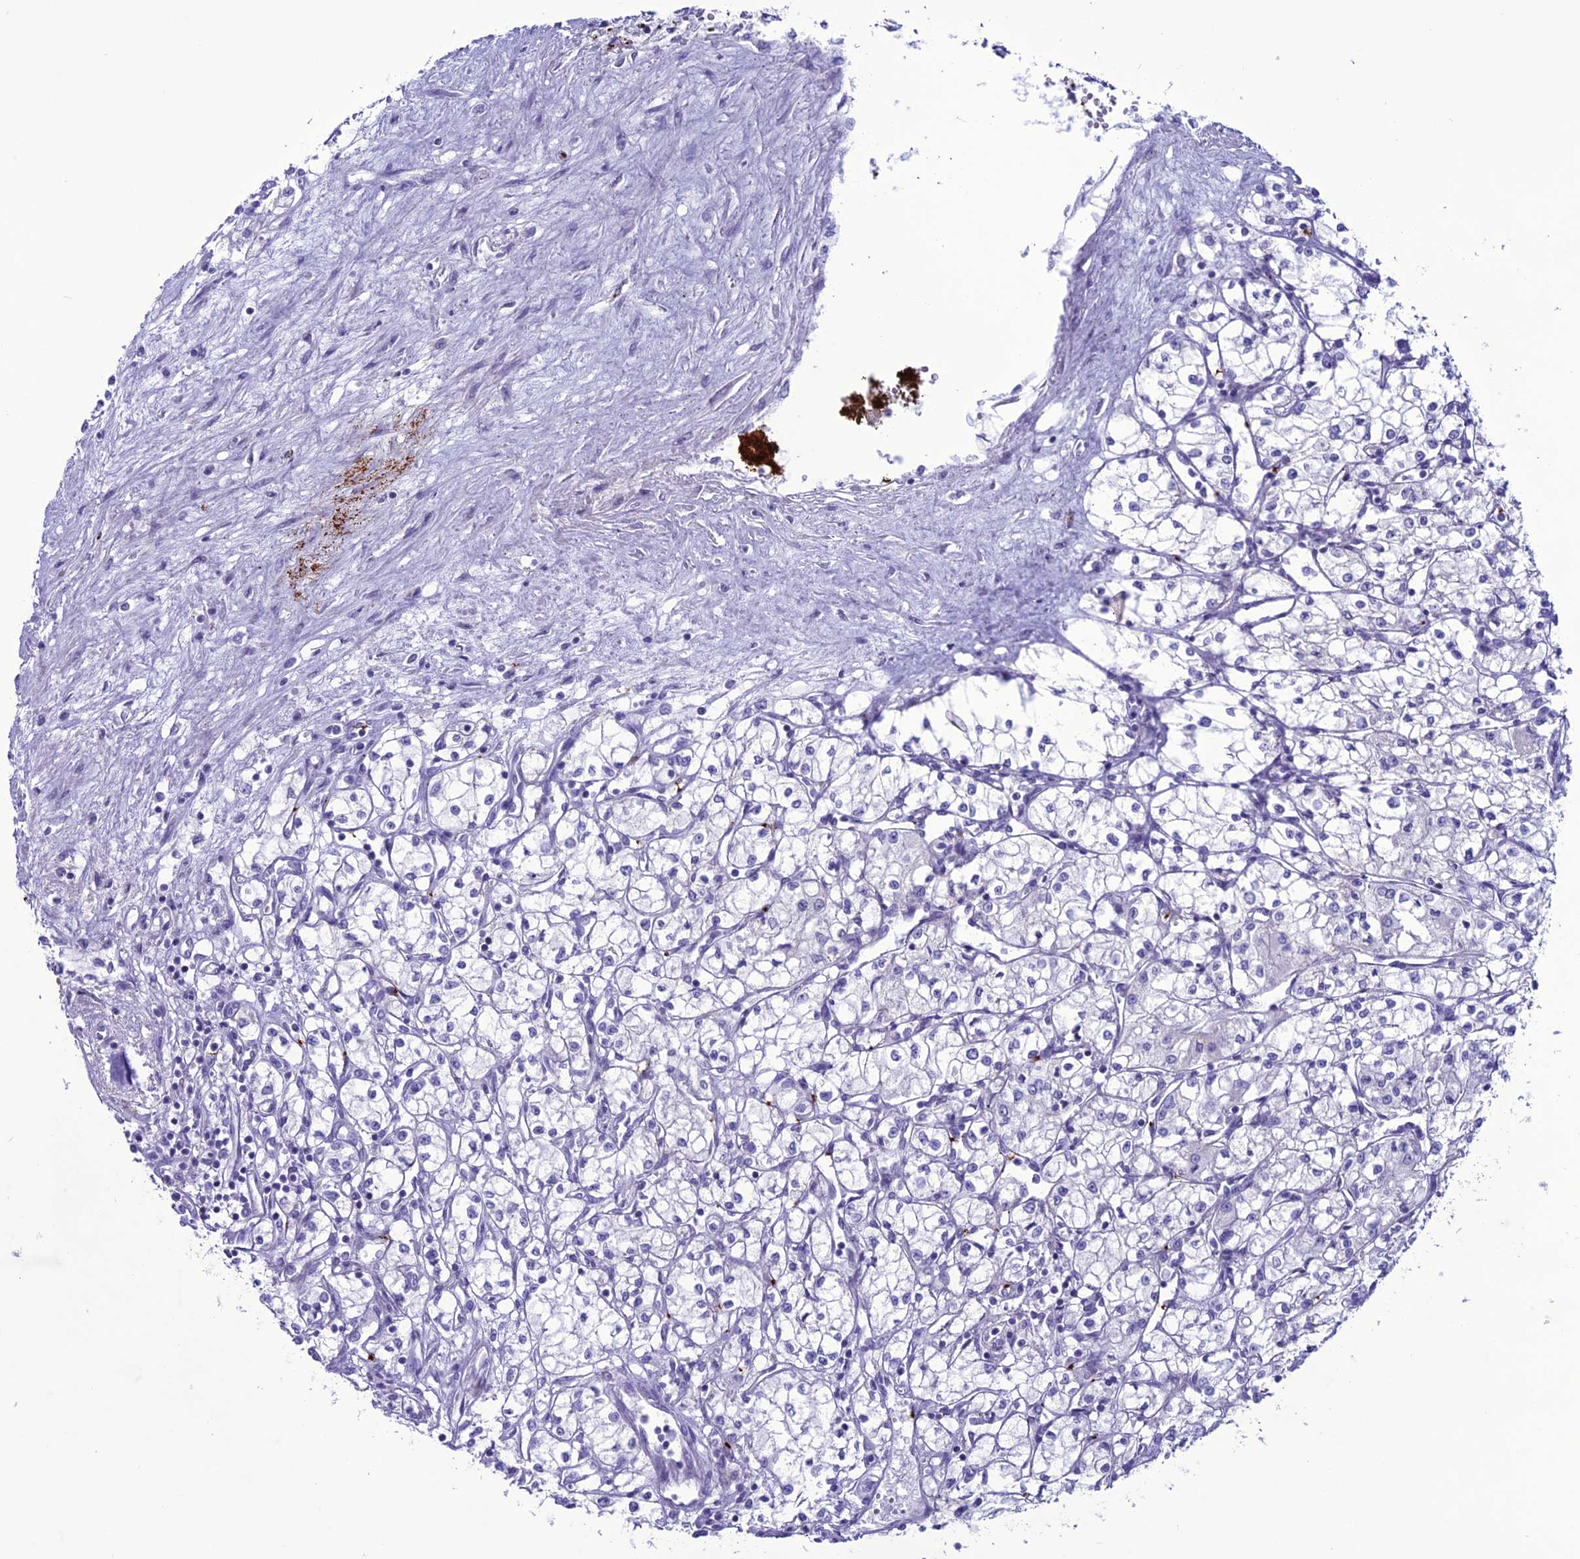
{"staining": {"intensity": "negative", "quantity": "none", "location": "none"}, "tissue": "renal cancer", "cell_type": "Tumor cells", "image_type": "cancer", "snomed": [{"axis": "morphology", "description": "Adenocarcinoma, NOS"}, {"axis": "topography", "description": "Kidney"}], "caption": "This photomicrograph is of renal cancer stained with immunohistochemistry to label a protein in brown with the nuclei are counter-stained blue. There is no staining in tumor cells.", "gene": "C21orf140", "patient": {"sex": "male", "age": 59}}